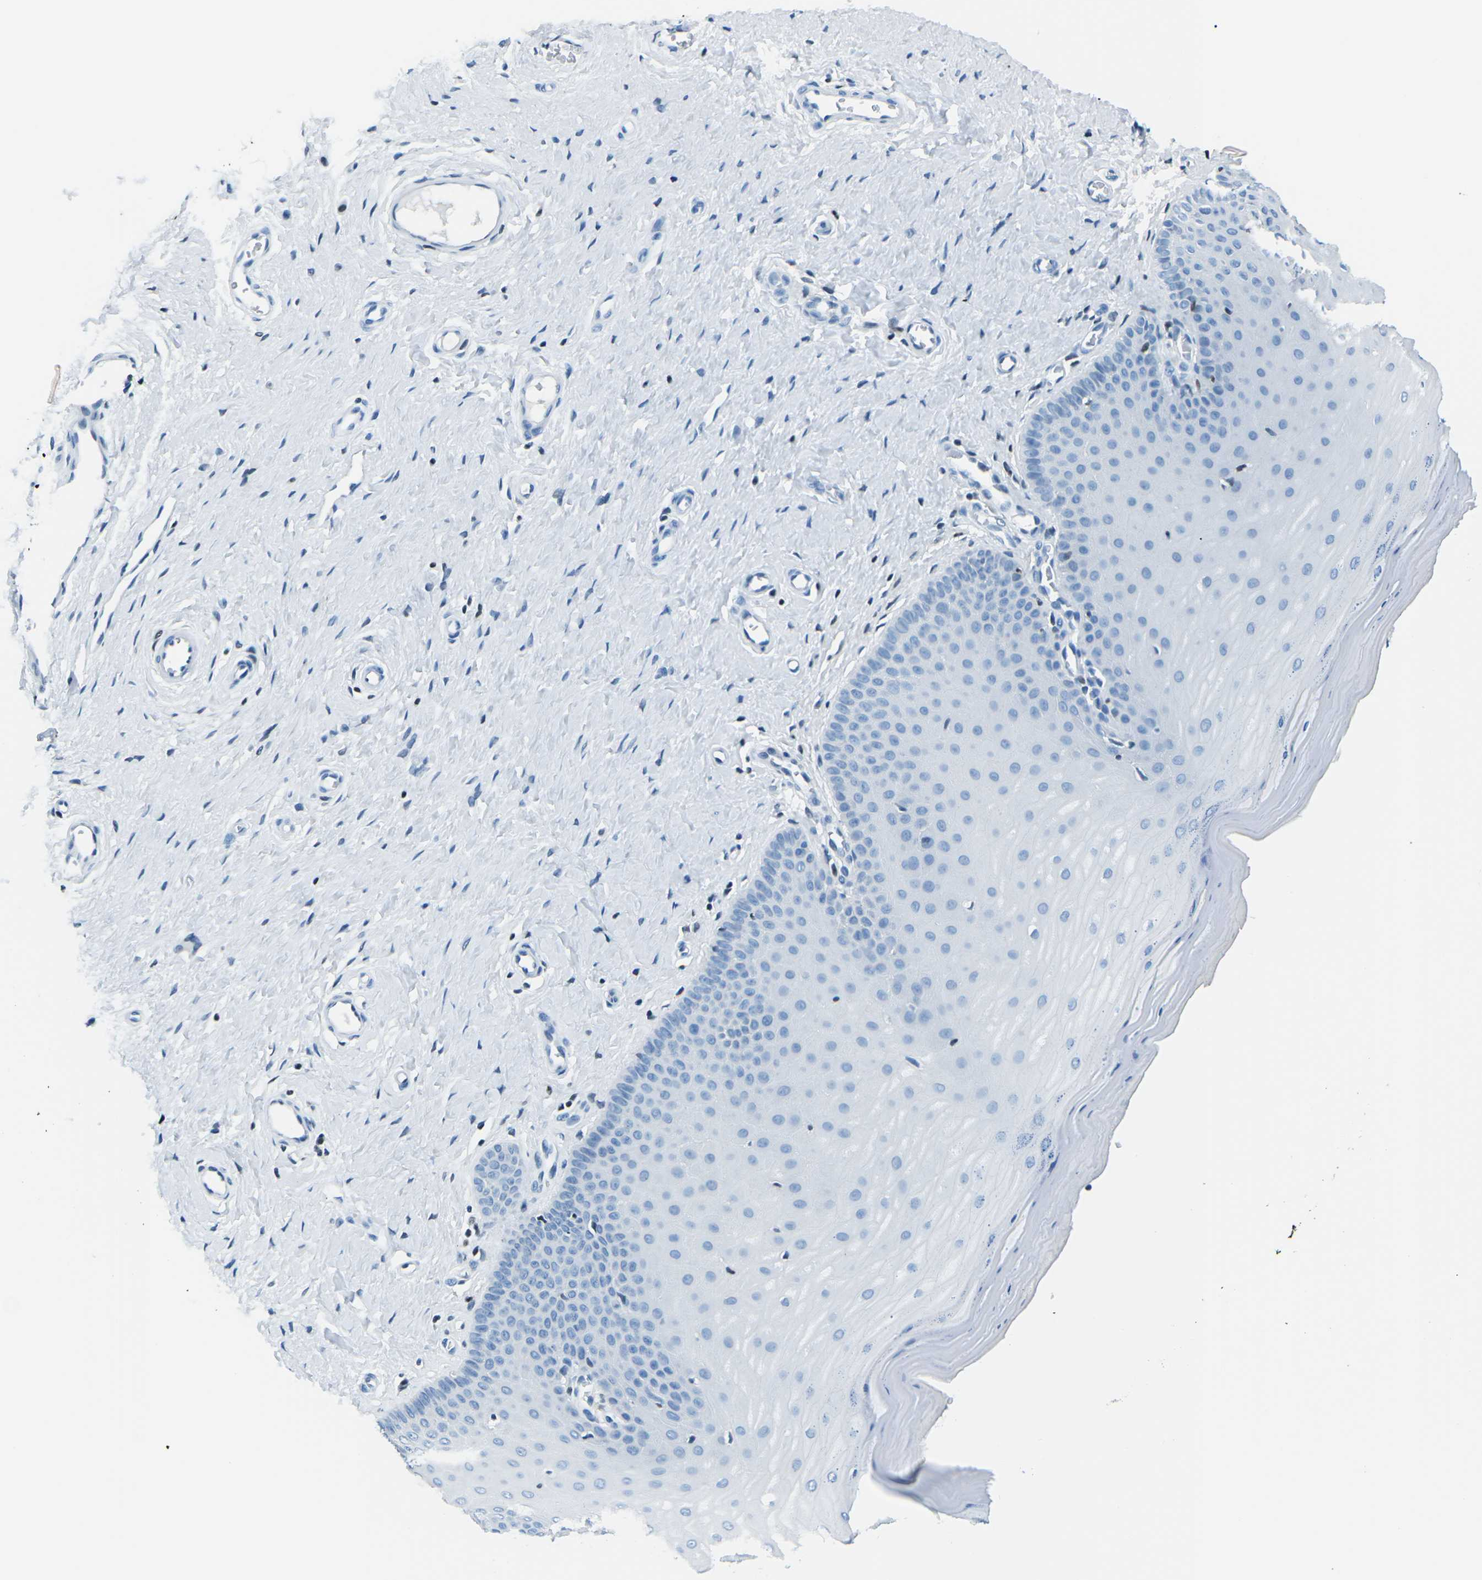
{"staining": {"intensity": "negative", "quantity": "none", "location": "none"}, "tissue": "cervix", "cell_type": "Glandular cells", "image_type": "normal", "snomed": [{"axis": "morphology", "description": "Normal tissue, NOS"}, {"axis": "topography", "description": "Cervix"}], "caption": "The image shows no significant expression in glandular cells of cervix. (DAB IHC visualized using brightfield microscopy, high magnification).", "gene": "CELF2", "patient": {"sex": "female", "age": 55}}